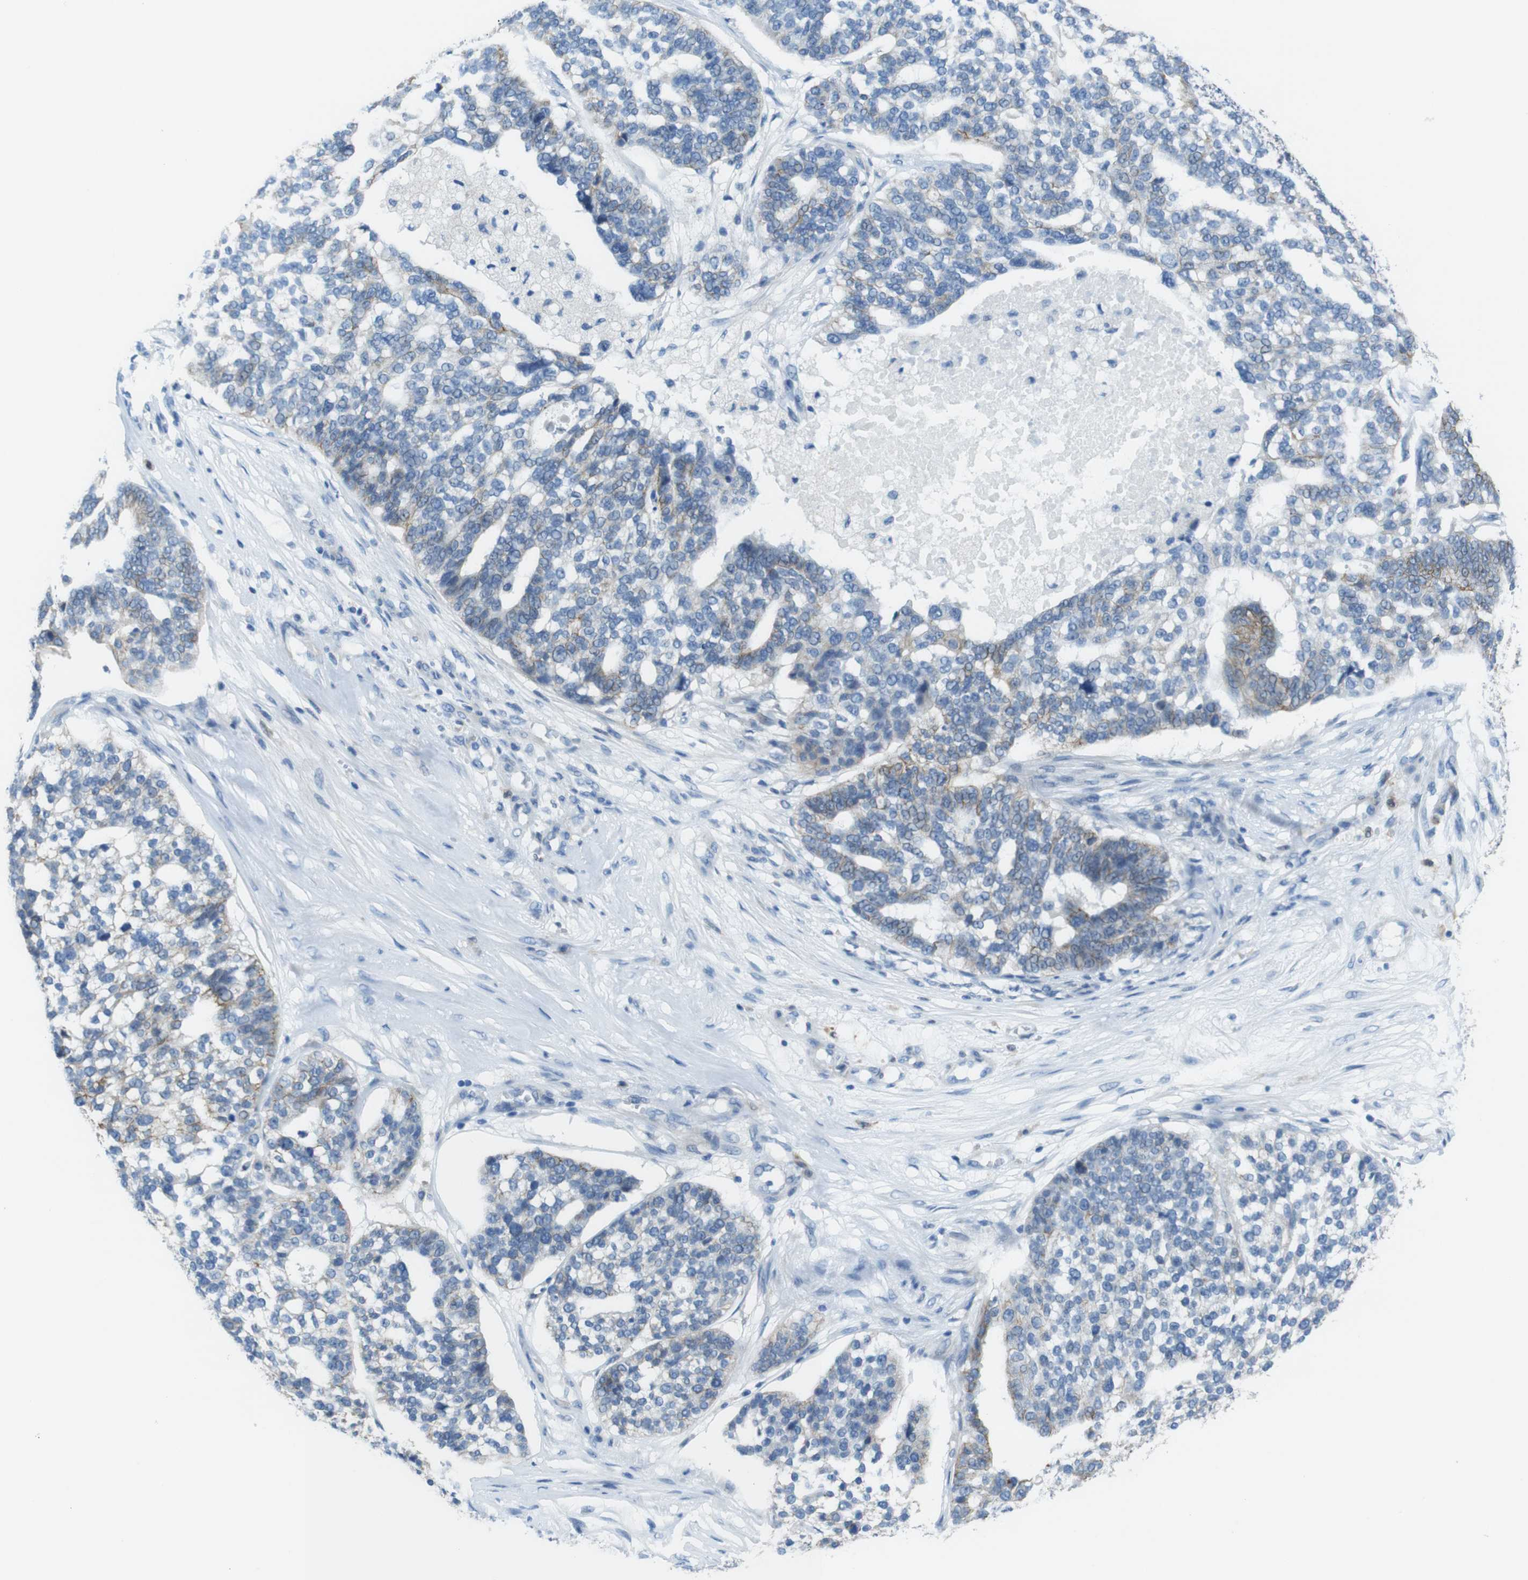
{"staining": {"intensity": "moderate", "quantity": "<25%", "location": "cytoplasmic/membranous"}, "tissue": "ovarian cancer", "cell_type": "Tumor cells", "image_type": "cancer", "snomed": [{"axis": "morphology", "description": "Cystadenocarcinoma, serous, NOS"}, {"axis": "topography", "description": "Ovary"}], "caption": "Immunohistochemistry (DAB (3,3'-diaminobenzidine)) staining of human serous cystadenocarcinoma (ovarian) displays moderate cytoplasmic/membranous protein staining in about <25% of tumor cells.", "gene": "CLMN", "patient": {"sex": "female", "age": 59}}